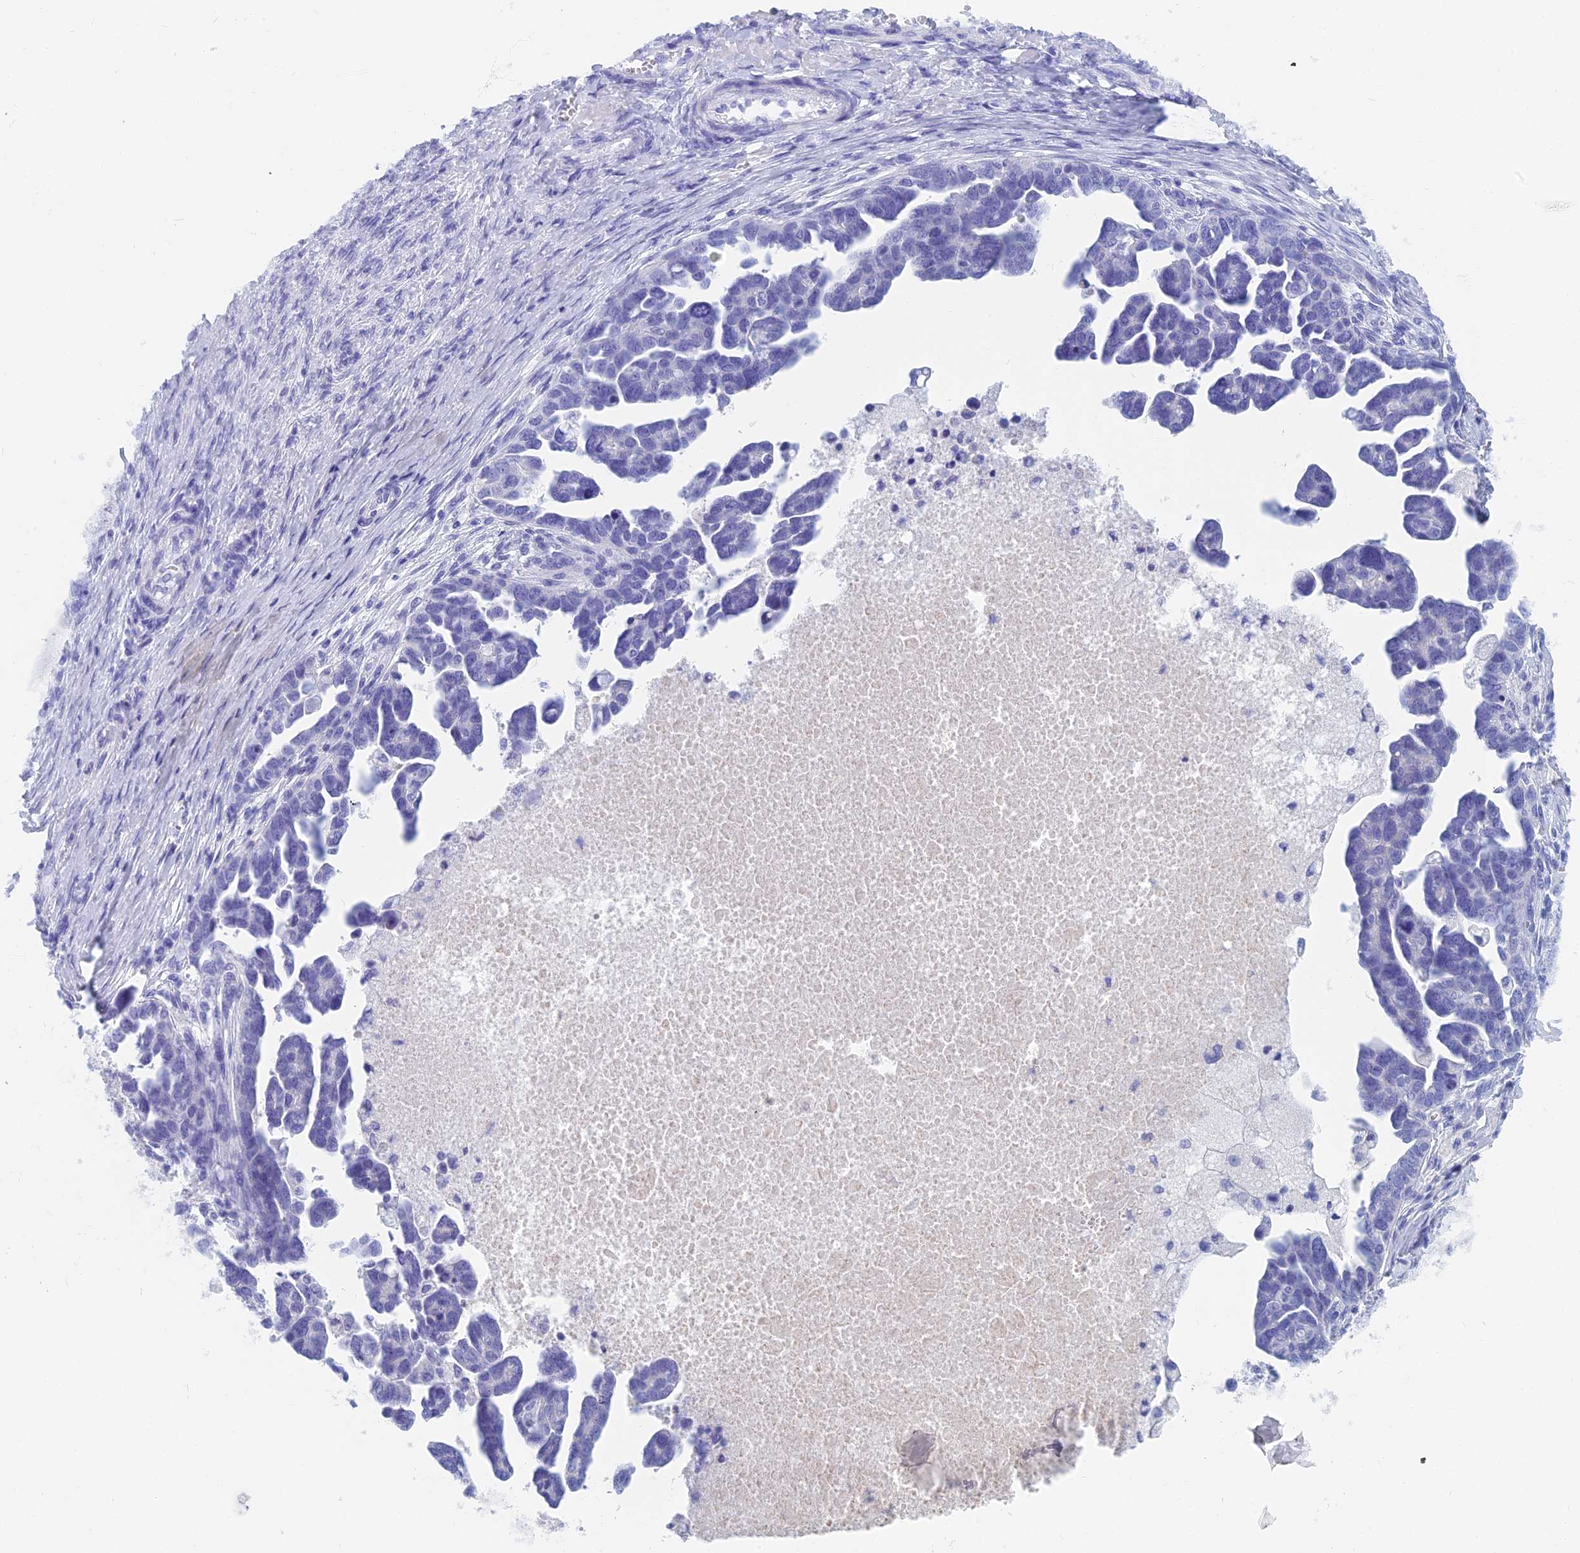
{"staining": {"intensity": "negative", "quantity": "none", "location": "none"}, "tissue": "ovarian cancer", "cell_type": "Tumor cells", "image_type": "cancer", "snomed": [{"axis": "morphology", "description": "Cystadenocarcinoma, serous, NOS"}, {"axis": "topography", "description": "Ovary"}], "caption": "Immunohistochemical staining of human ovarian cancer (serous cystadenocarcinoma) demonstrates no significant expression in tumor cells. The staining is performed using DAB (3,3'-diaminobenzidine) brown chromogen with nuclei counter-stained in using hematoxylin.", "gene": "CAPS", "patient": {"sex": "female", "age": 54}}